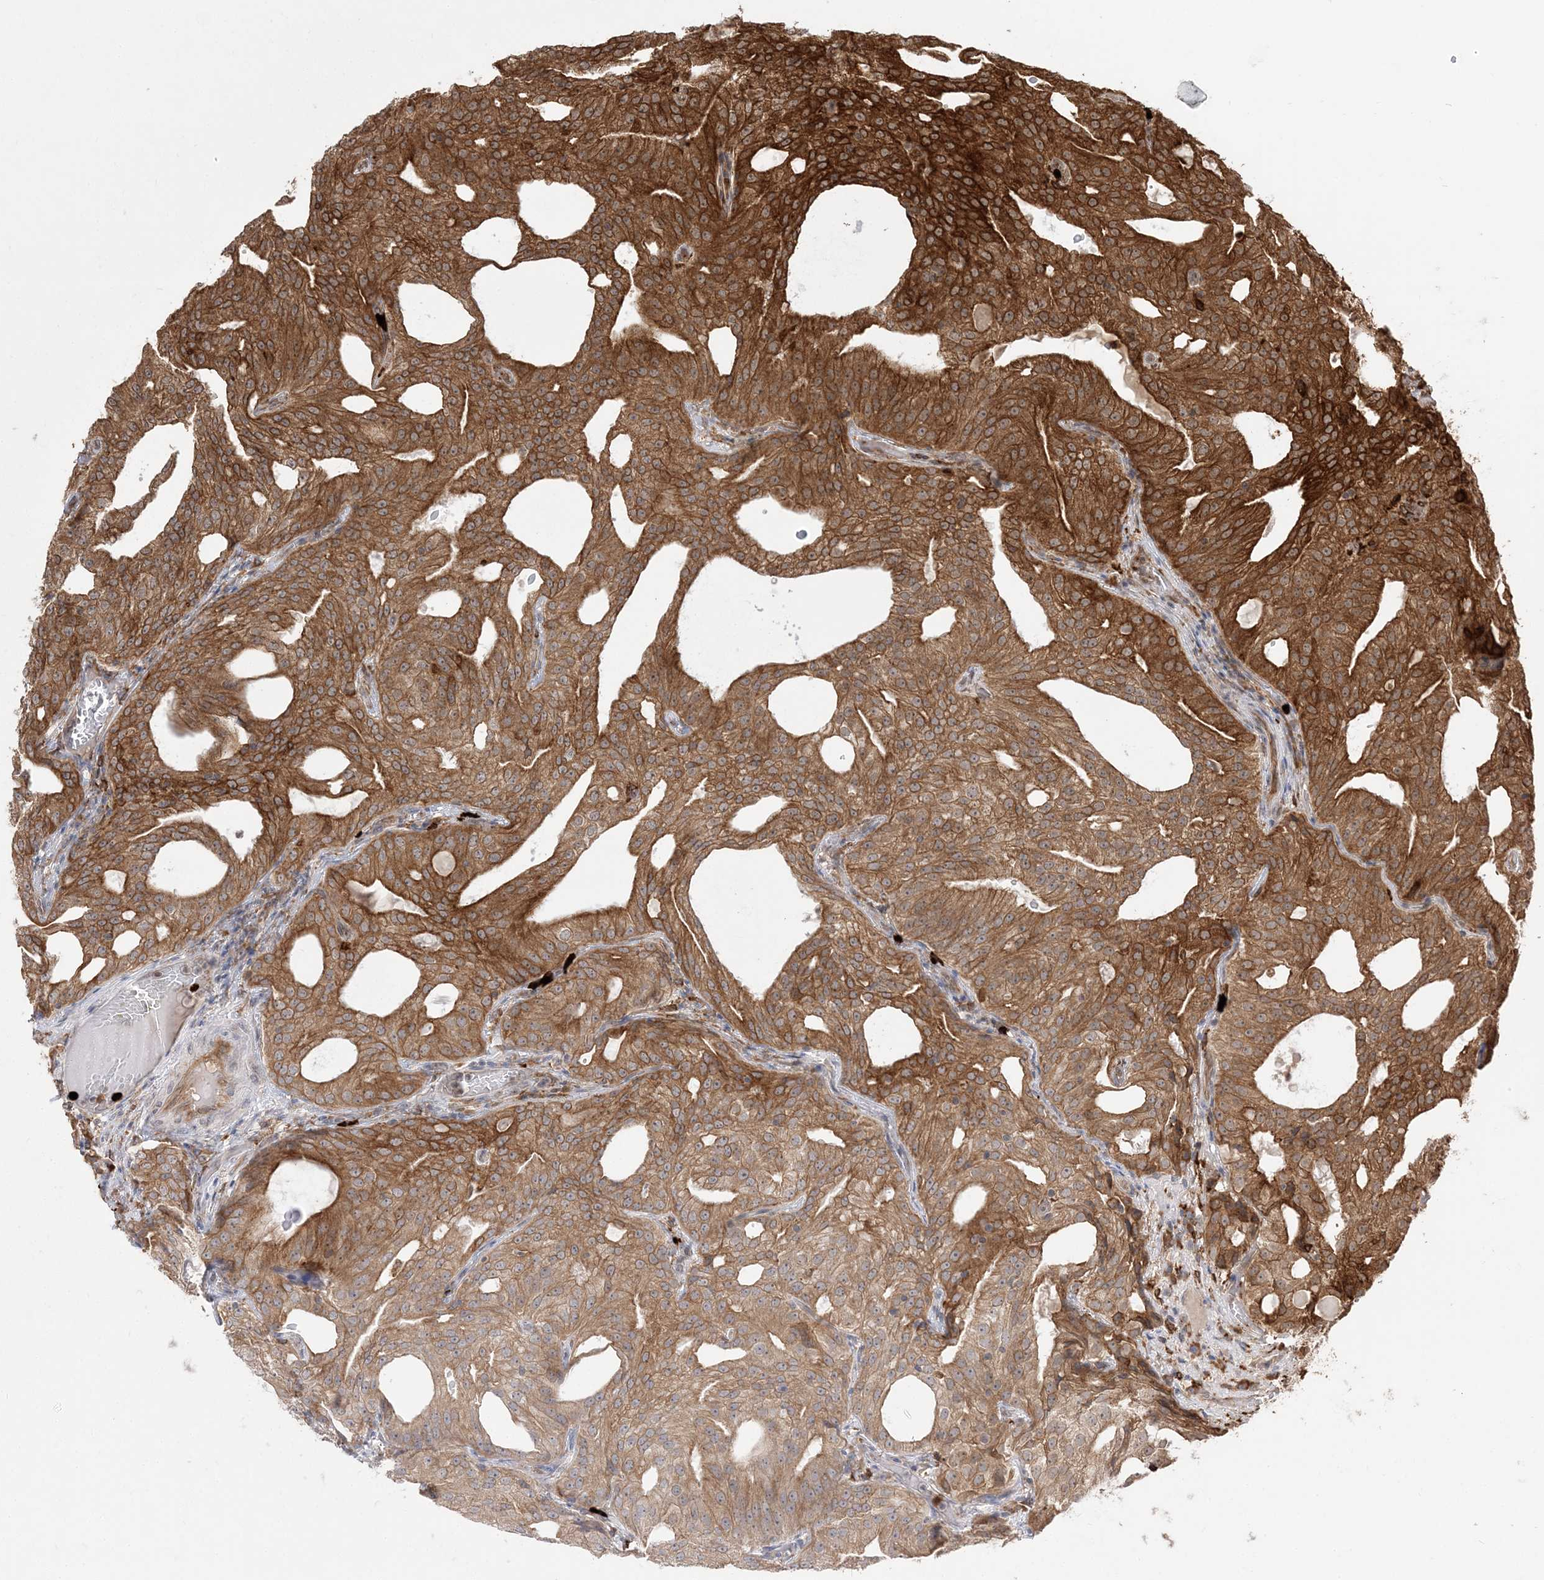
{"staining": {"intensity": "strong", "quantity": "25%-75%", "location": "cytoplasmic/membranous,nuclear"}, "tissue": "prostate cancer", "cell_type": "Tumor cells", "image_type": "cancer", "snomed": [{"axis": "morphology", "description": "Adenocarcinoma, Low grade"}, {"axis": "topography", "description": "Prostate"}], "caption": "An immunohistochemistry (IHC) image of neoplastic tissue is shown. Protein staining in brown labels strong cytoplasmic/membranous and nuclear positivity in prostate cancer within tumor cells. Nuclei are stained in blue.", "gene": "EPC2", "patient": {"sex": "male", "age": 88}}